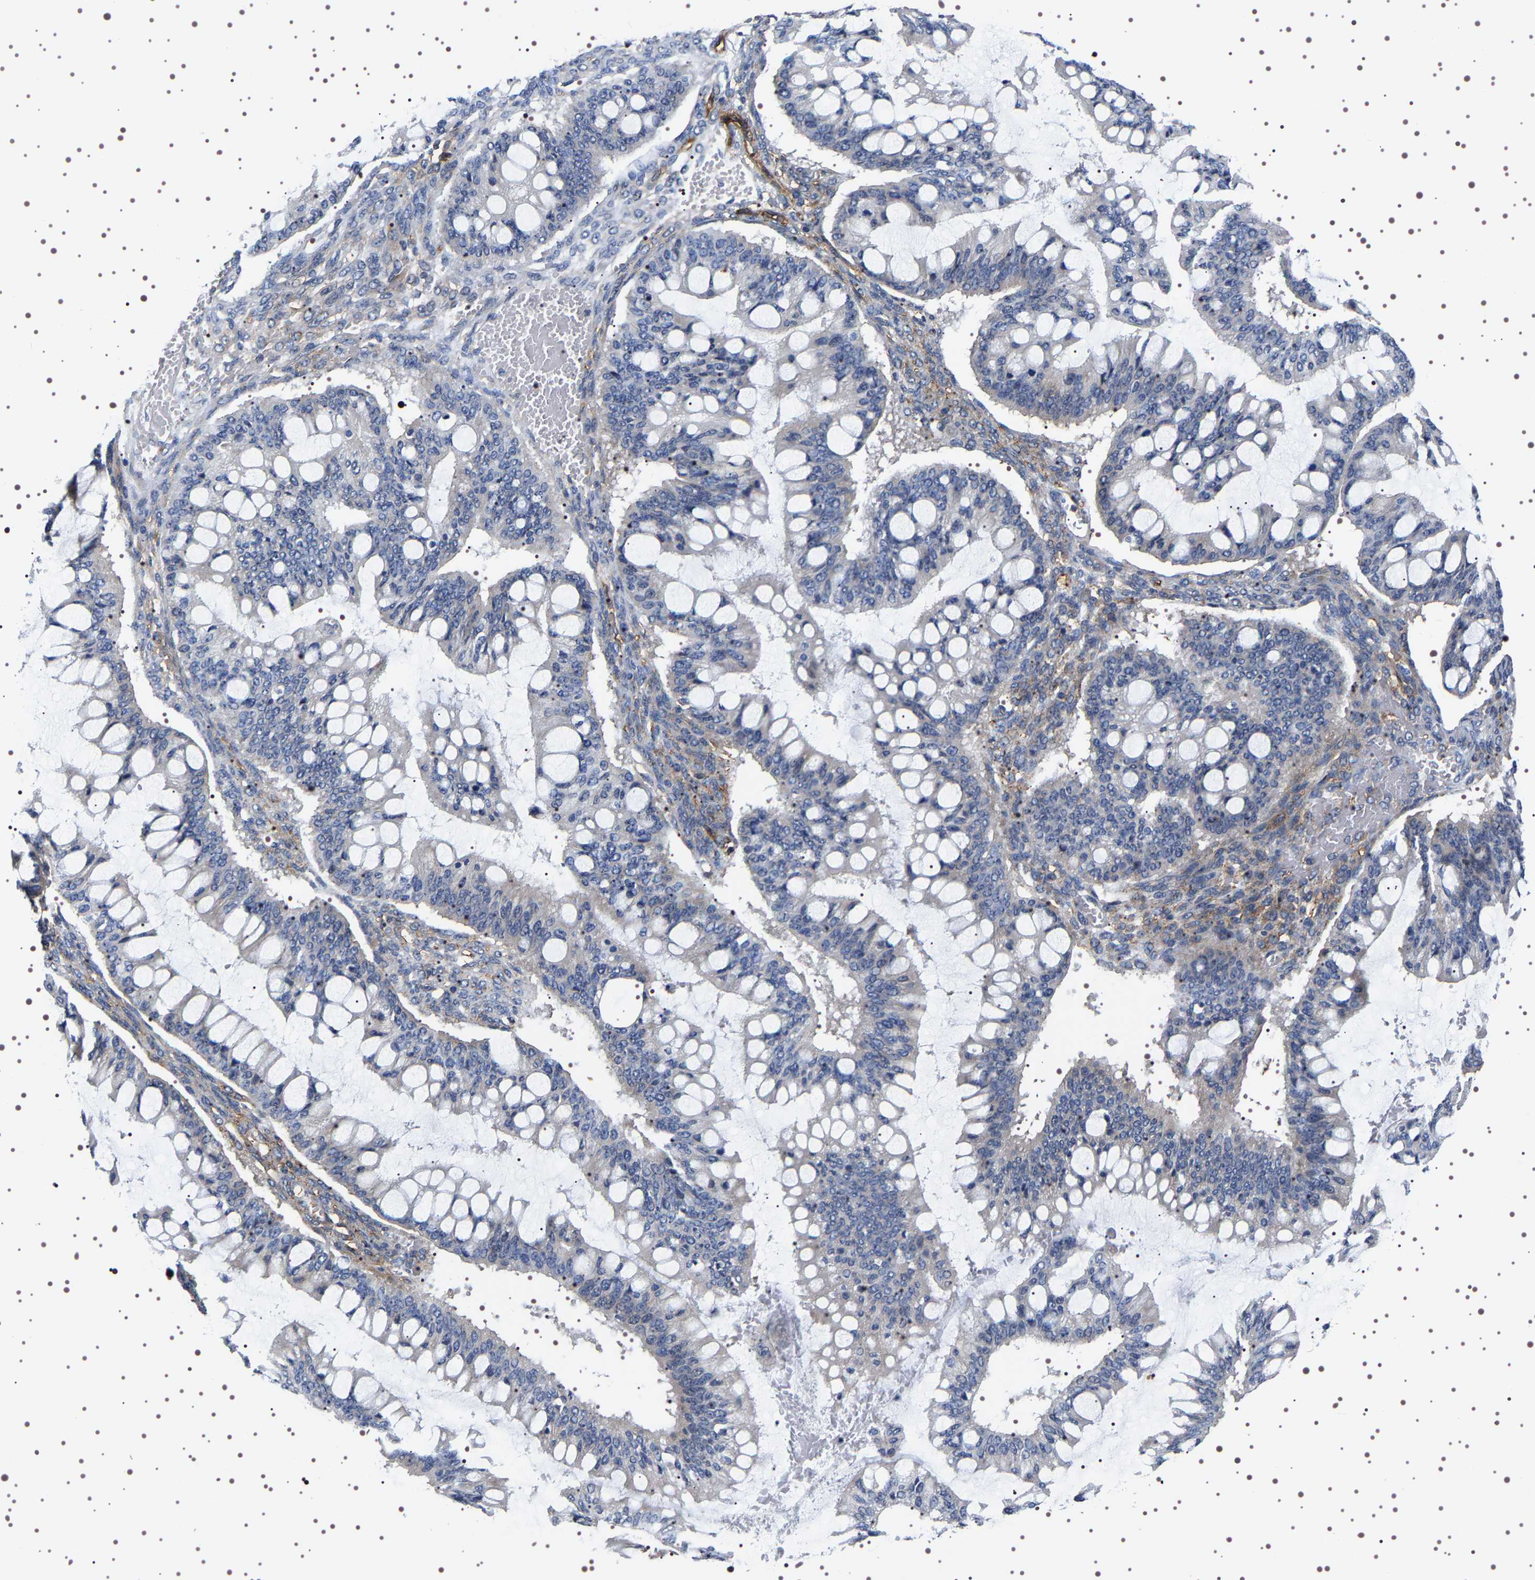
{"staining": {"intensity": "negative", "quantity": "none", "location": "none"}, "tissue": "ovarian cancer", "cell_type": "Tumor cells", "image_type": "cancer", "snomed": [{"axis": "morphology", "description": "Cystadenocarcinoma, mucinous, NOS"}, {"axis": "topography", "description": "Ovary"}], "caption": "Tumor cells are negative for protein expression in human ovarian cancer (mucinous cystadenocarcinoma).", "gene": "ALPL", "patient": {"sex": "female", "age": 73}}